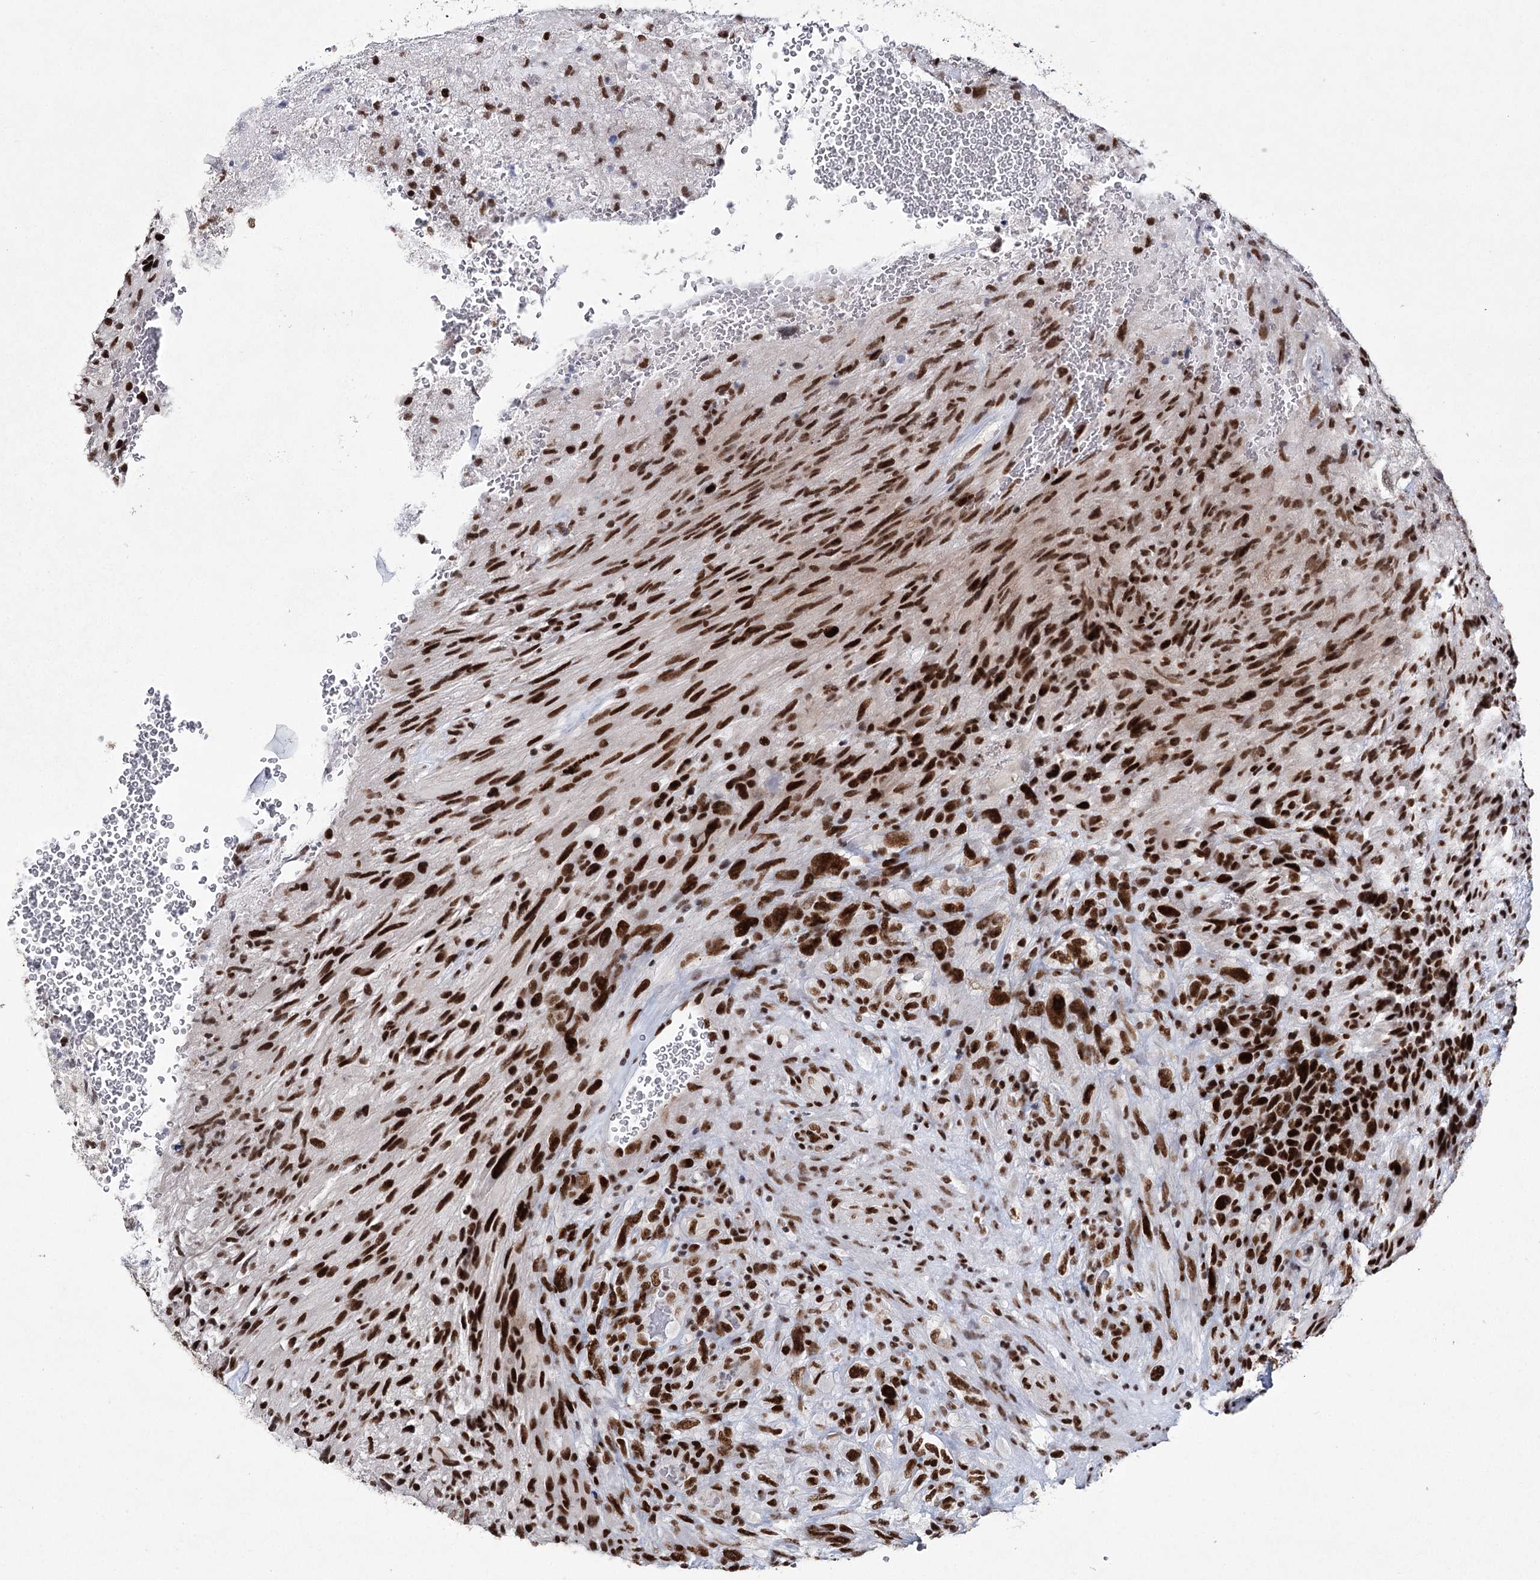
{"staining": {"intensity": "strong", "quantity": ">75%", "location": "nuclear"}, "tissue": "glioma", "cell_type": "Tumor cells", "image_type": "cancer", "snomed": [{"axis": "morphology", "description": "Glioma, malignant, High grade"}, {"axis": "topography", "description": "Brain"}], "caption": "This histopathology image demonstrates immunohistochemistry staining of glioma, with high strong nuclear expression in about >75% of tumor cells.", "gene": "SCAF8", "patient": {"sex": "male", "age": 61}}